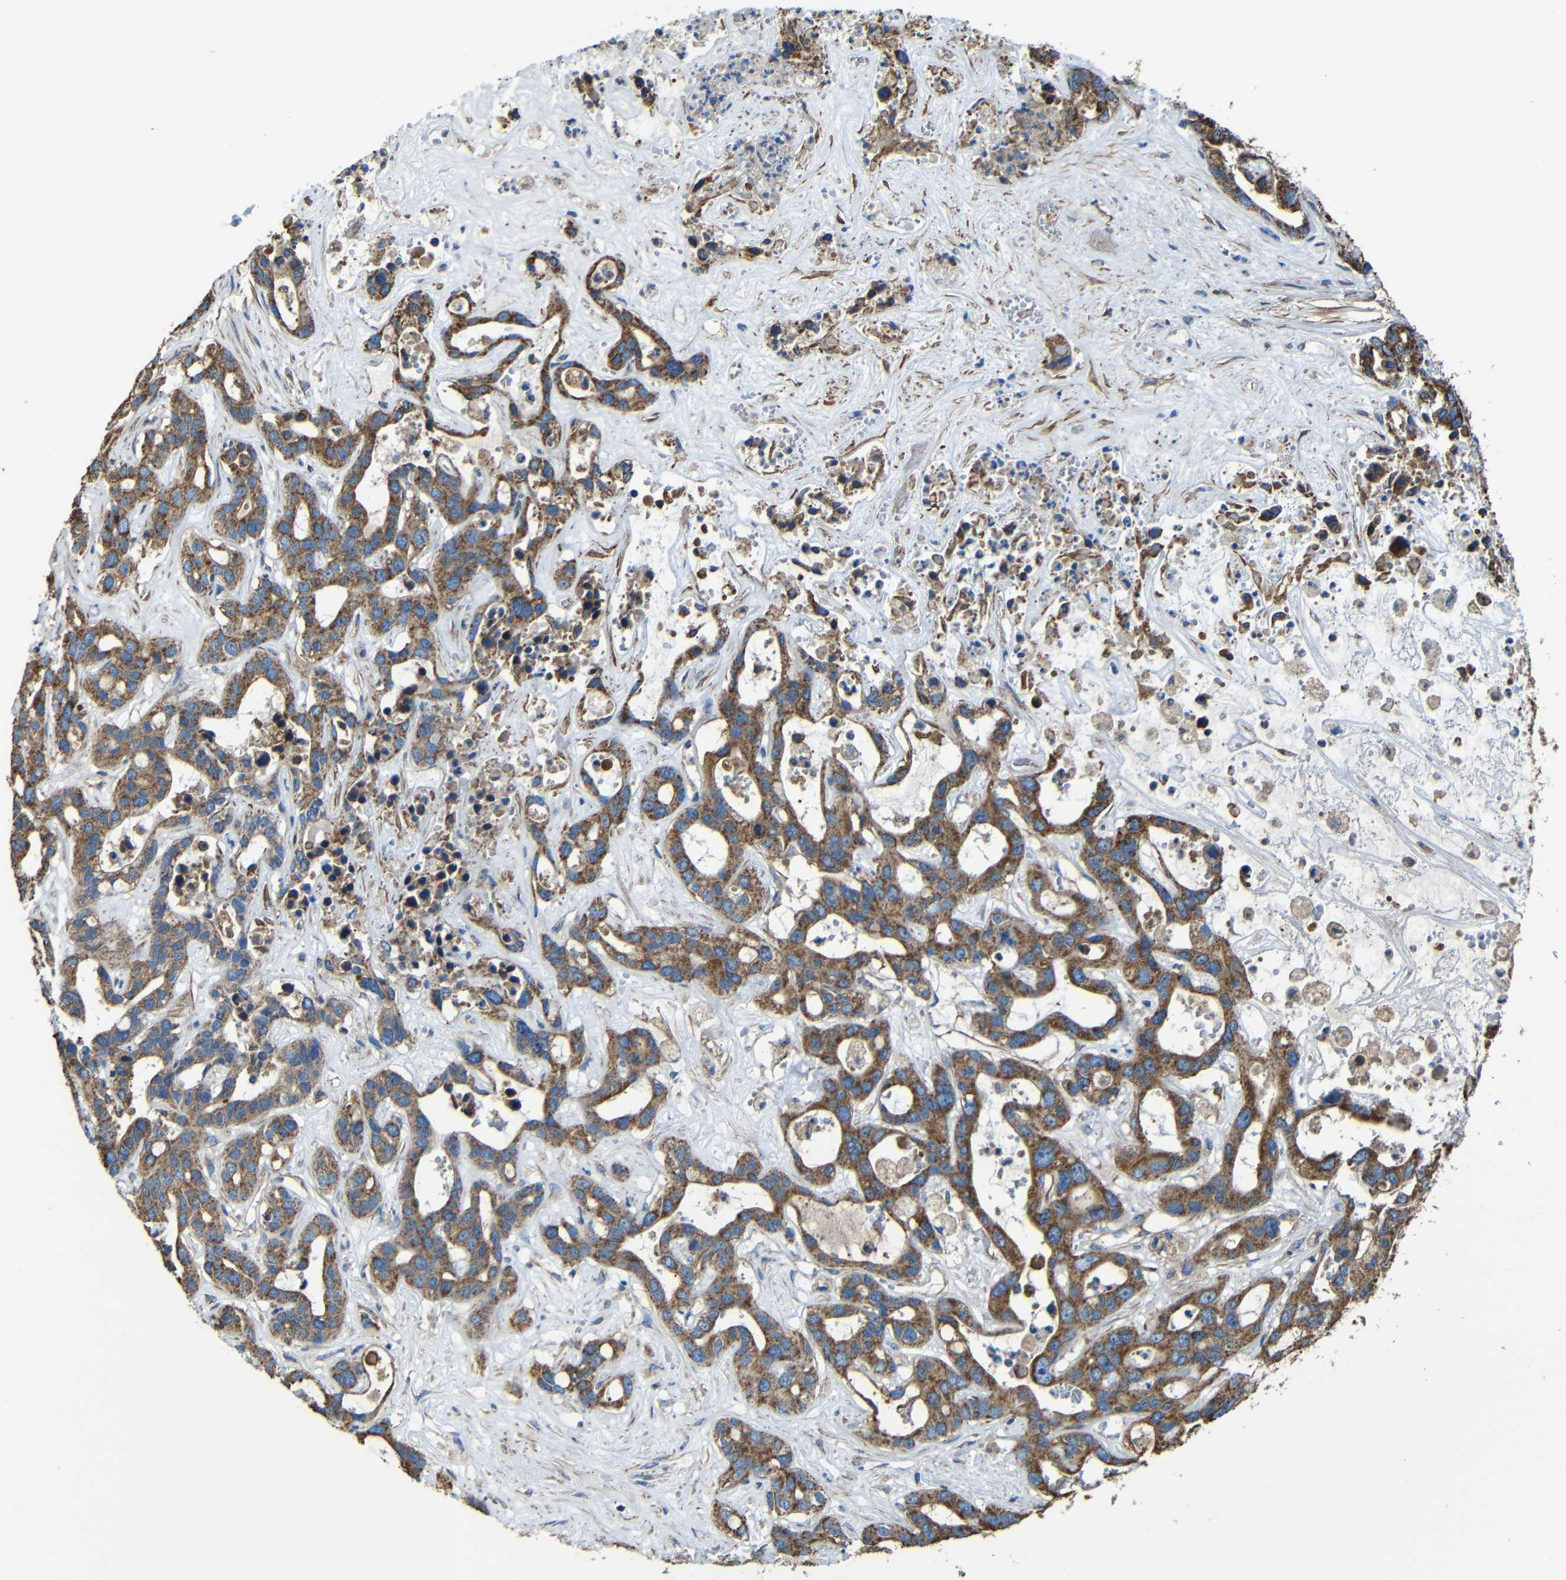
{"staining": {"intensity": "strong", "quantity": ">75%", "location": "cytoplasmic/membranous"}, "tissue": "liver cancer", "cell_type": "Tumor cells", "image_type": "cancer", "snomed": [{"axis": "morphology", "description": "Cholangiocarcinoma"}, {"axis": "topography", "description": "Liver"}], "caption": "Liver cancer (cholangiocarcinoma) stained for a protein (brown) reveals strong cytoplasmic/membranous positive staining in about >75% of tumor cells.", "gene": "INTS6L", "patient": {"sex": "female", "age": 65}}